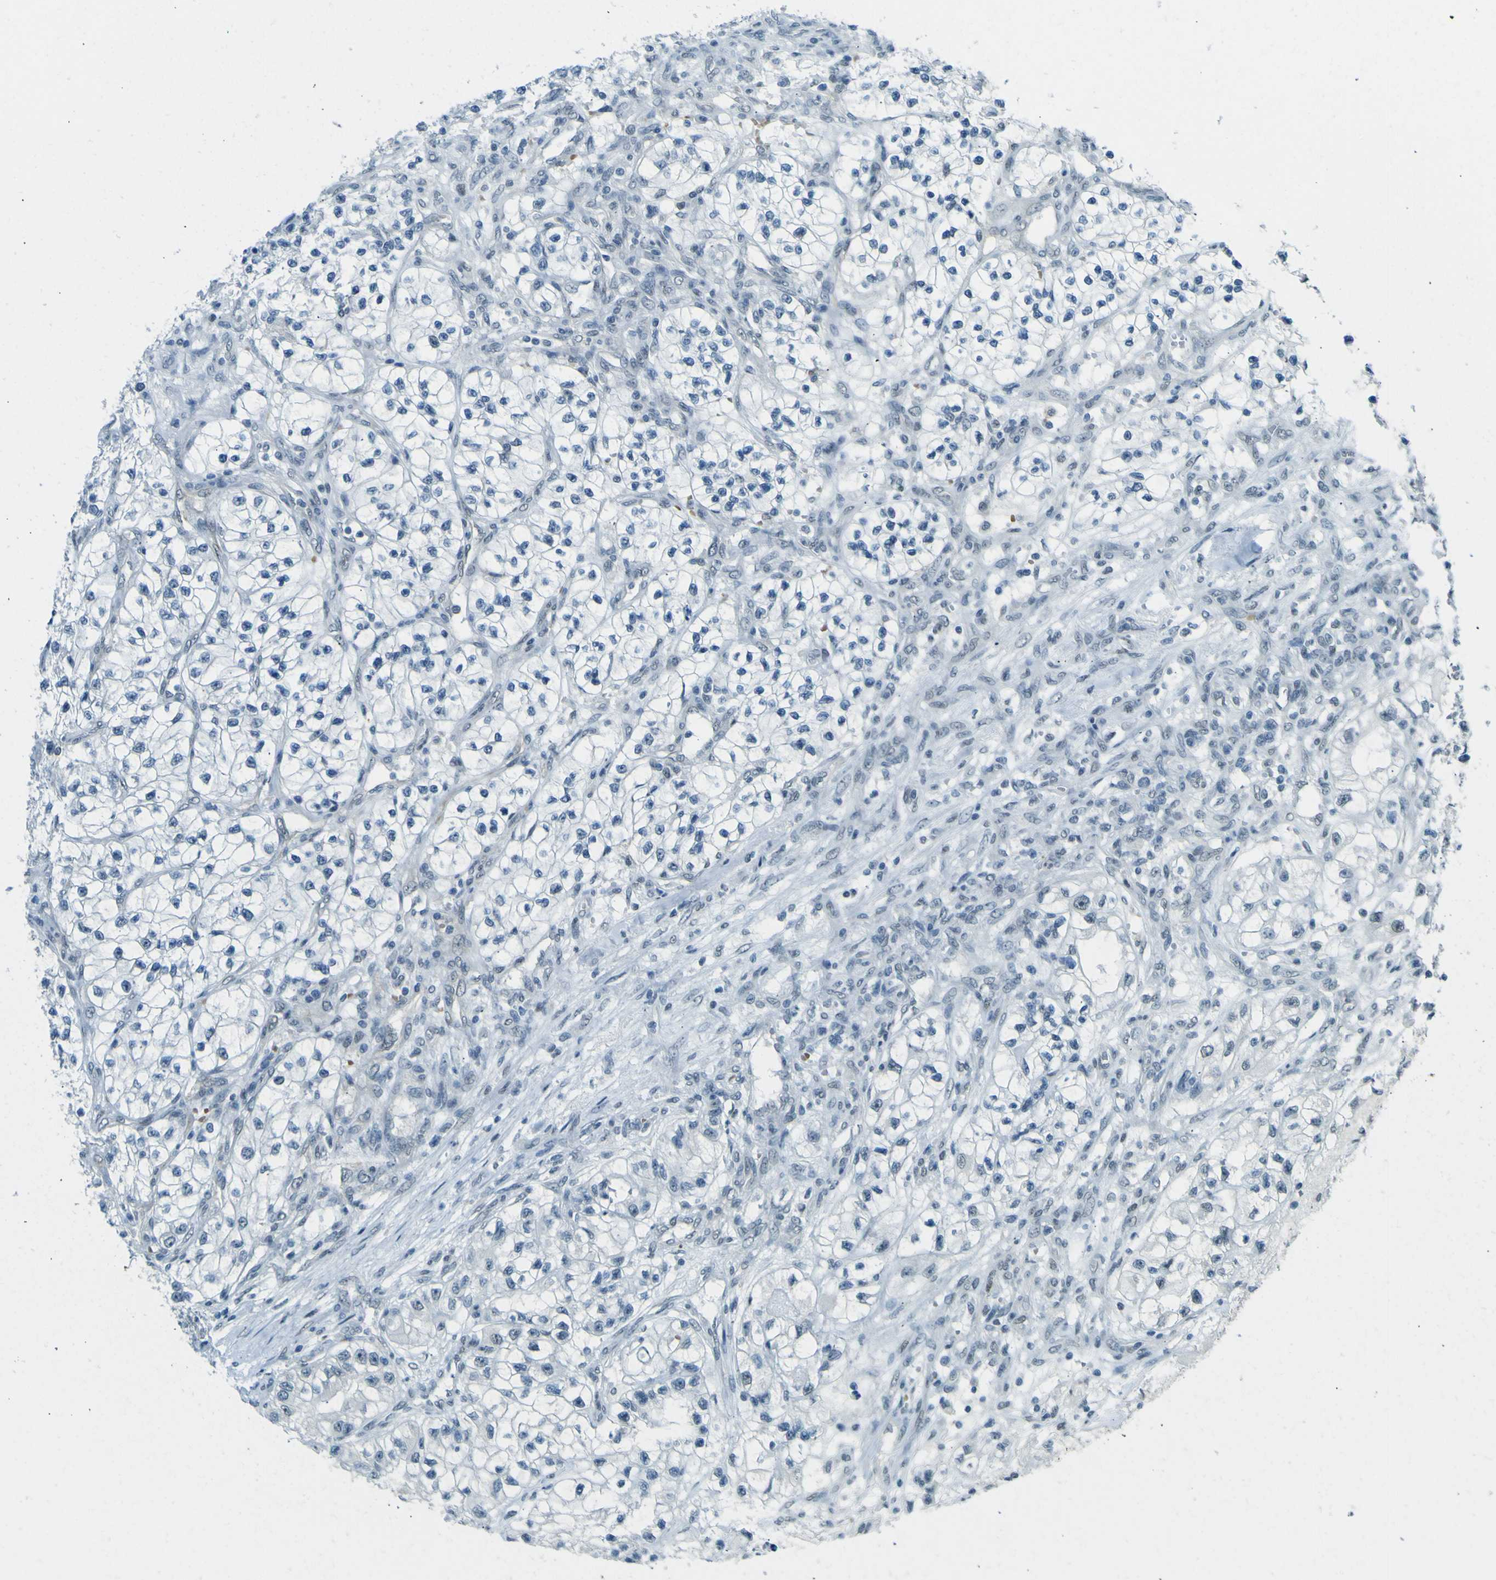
{"staining": {"intensity": "negative", "quantity": "none", "location": "none"}, "tissue": "renal cancer", "cell_type": "Tumor cells", "image_type": "cancer", "snomed": [{"axis": "morphology", "description": "Adenocarcinoma, NOS"}, {"axis": "topography", "description": "Kidney"}], "caption": "Tumor cells show no significant protein staining in renal cancer (adenocarcinoma). Nuclei are stained in blue.", "gene": "CEBPG", "patient": {"sex": "female", "age": 57}}